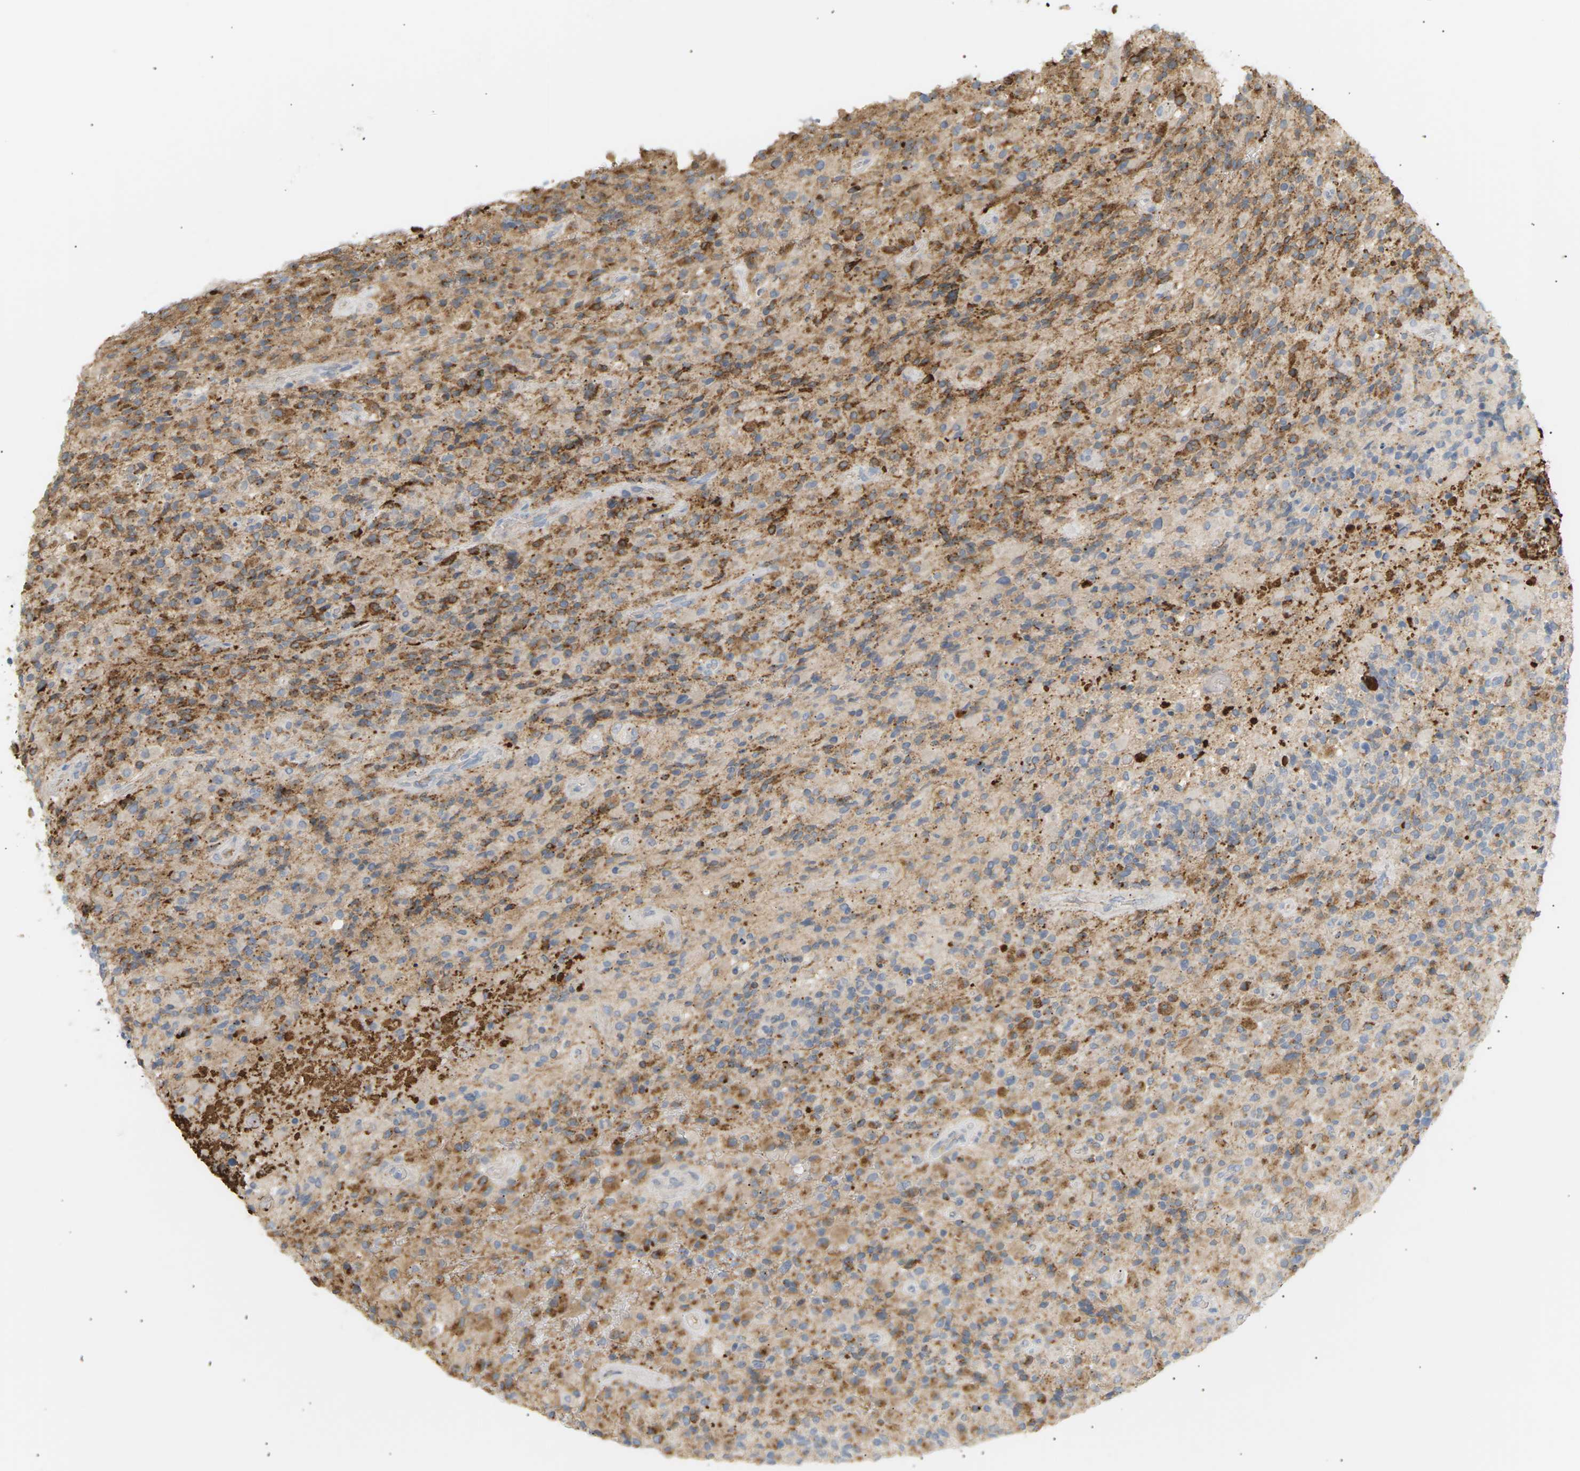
{"staining": {"intensity": "moderate", "quantity": "<25%", "location": "cytoplasmic/membranous"}, "tissue": "glioma", "cell_type": "Tumor cells", "image_type": "cancer", "snomed": [{"axis": "morphology", "description": "Glioma, malignant, High grade"}, {"axis": "topography", "description": "Brain"}], "caption": "Tumor cells show low levels of moderate cytoplasmic/membranous positivity in about <25% of cells in human glioma. The protein is shown in brown color, while the nuclei are stained blue.", "gene": "CLU", "patient": {"sex": "male", "age": 71}}